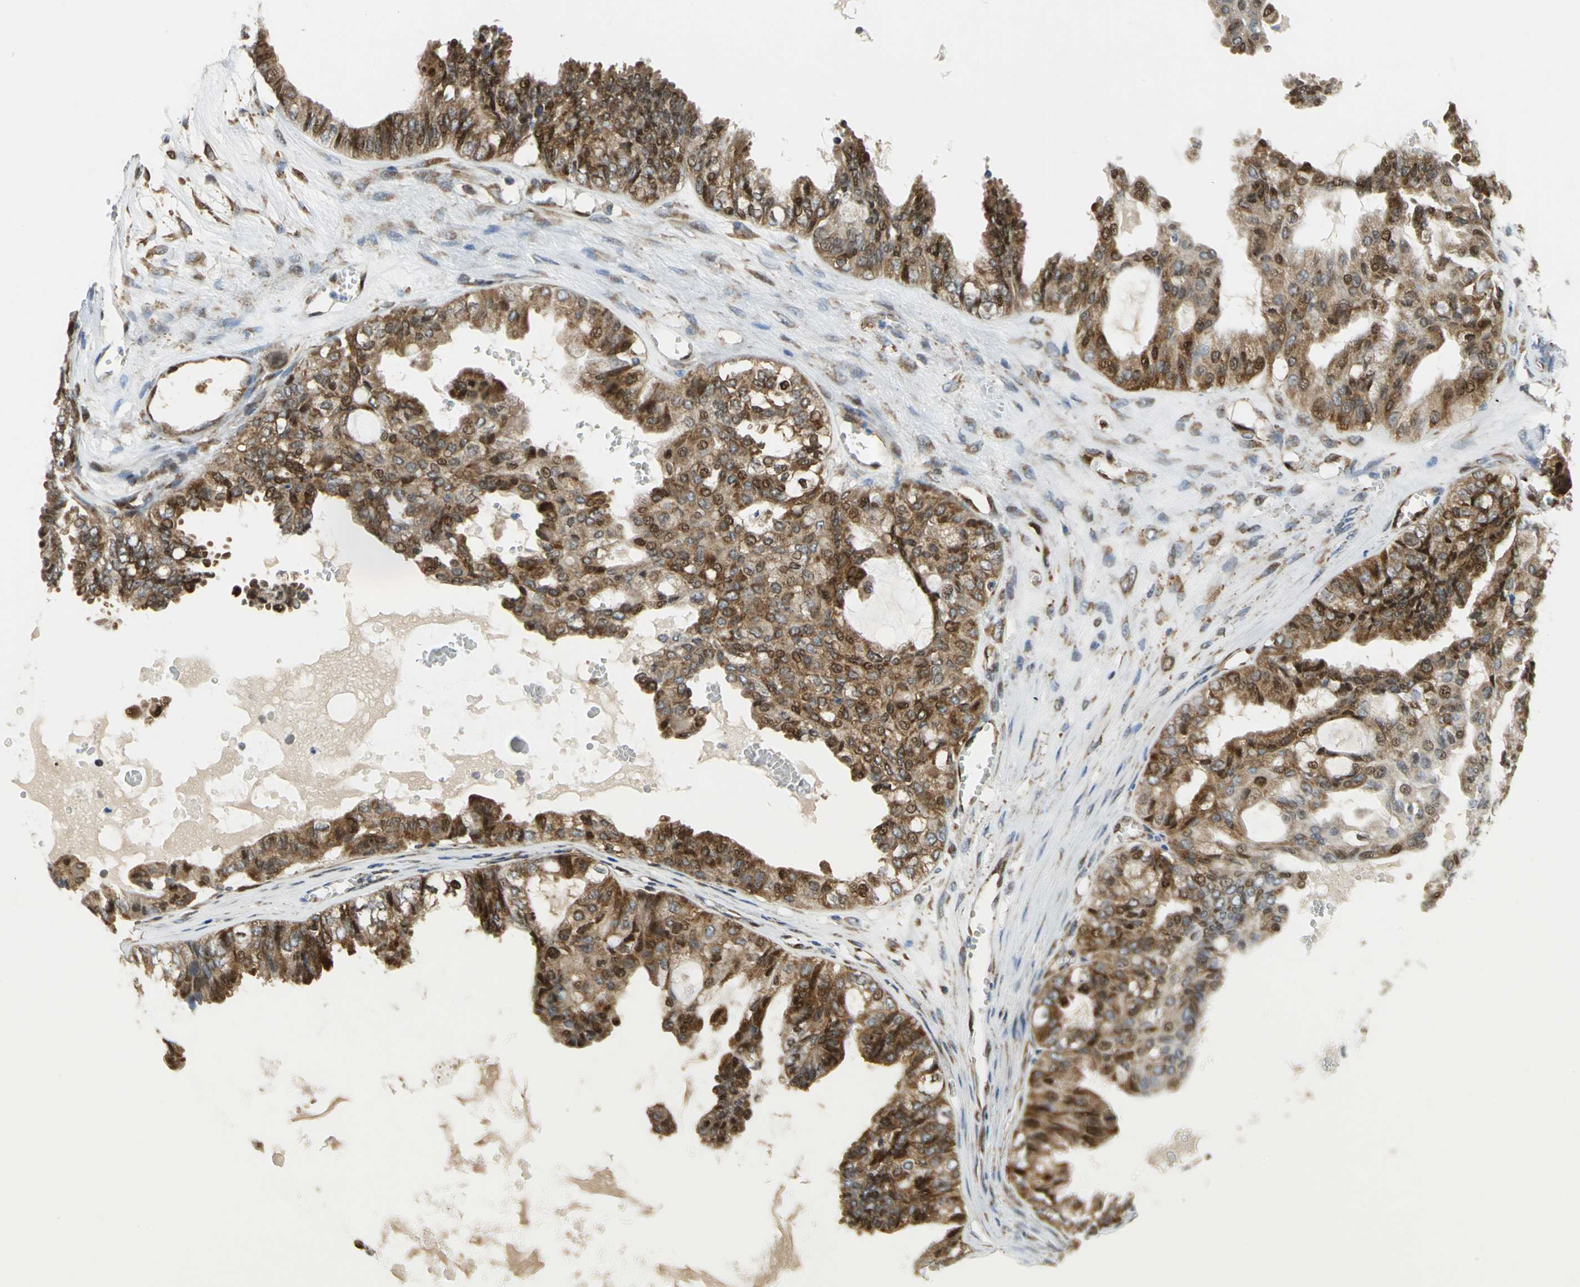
{"staining": {"intensity": "strong", "quantity": ">75%", "location": "cytoplasmic/membranous,nuclear"}, "tissue": "ovarian cancer", "cell_type": "Tumor cells", "image_type": "cancer", "snomed": [{"axis": "morphology", "description": "Carcinoma, NOS"}, {"axis": "morphology", "description": "Carcinoma, endometroid"}, {"axis": "topography", "description": "Ovary"}], "caption": "A photomicrograph of ovarian carcinoma stained for a protein shows strong cytoplasmic/membranous and nuclear brown staining in tumor cells. (Stains: DAB in brown, nuclei in blue, Microscopy: brightfield microscopy at high magnification).", "gene": "YBX1", "patient": {"sex": "female", "age": 50}}